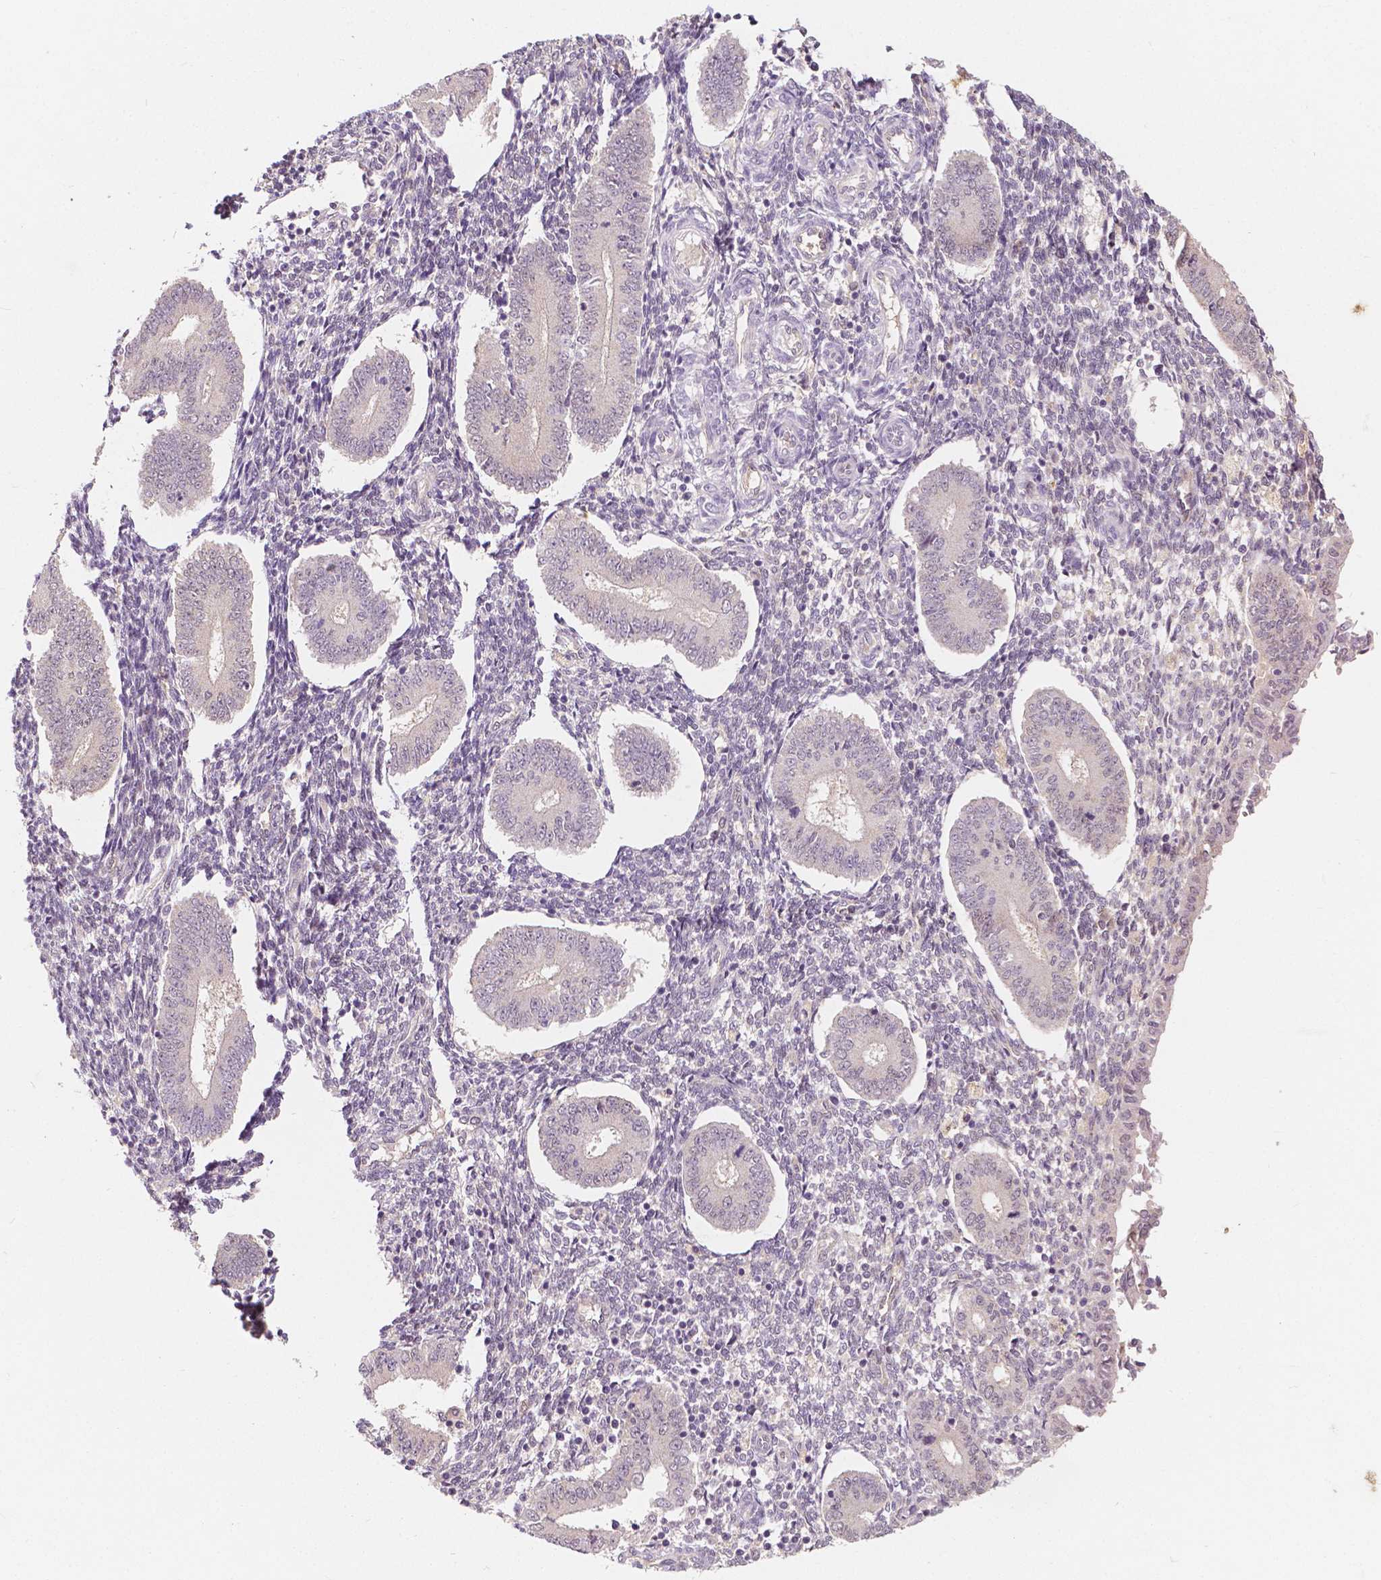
{"staining": {"intensity": "negative", "quantity": "none", "location": "none"}, "tissue": "endometrium", "cell_type": "Cells in endometrial stroma", "image_type": "normal", "snomed": [{"axis": "morphology", "description": "Normal tissue, NOS"}, {"axis": "topography", "description": "Endometrium"}], "caption": "Cells in endometrial stroma are negative for brown protein staining in unremarkable endometrium. (Immunohistochemistry (ihc), brightfield microscopy, high magnification).", "gene": "NAPRT", "patient": {"sex": "female", "age": 40}}